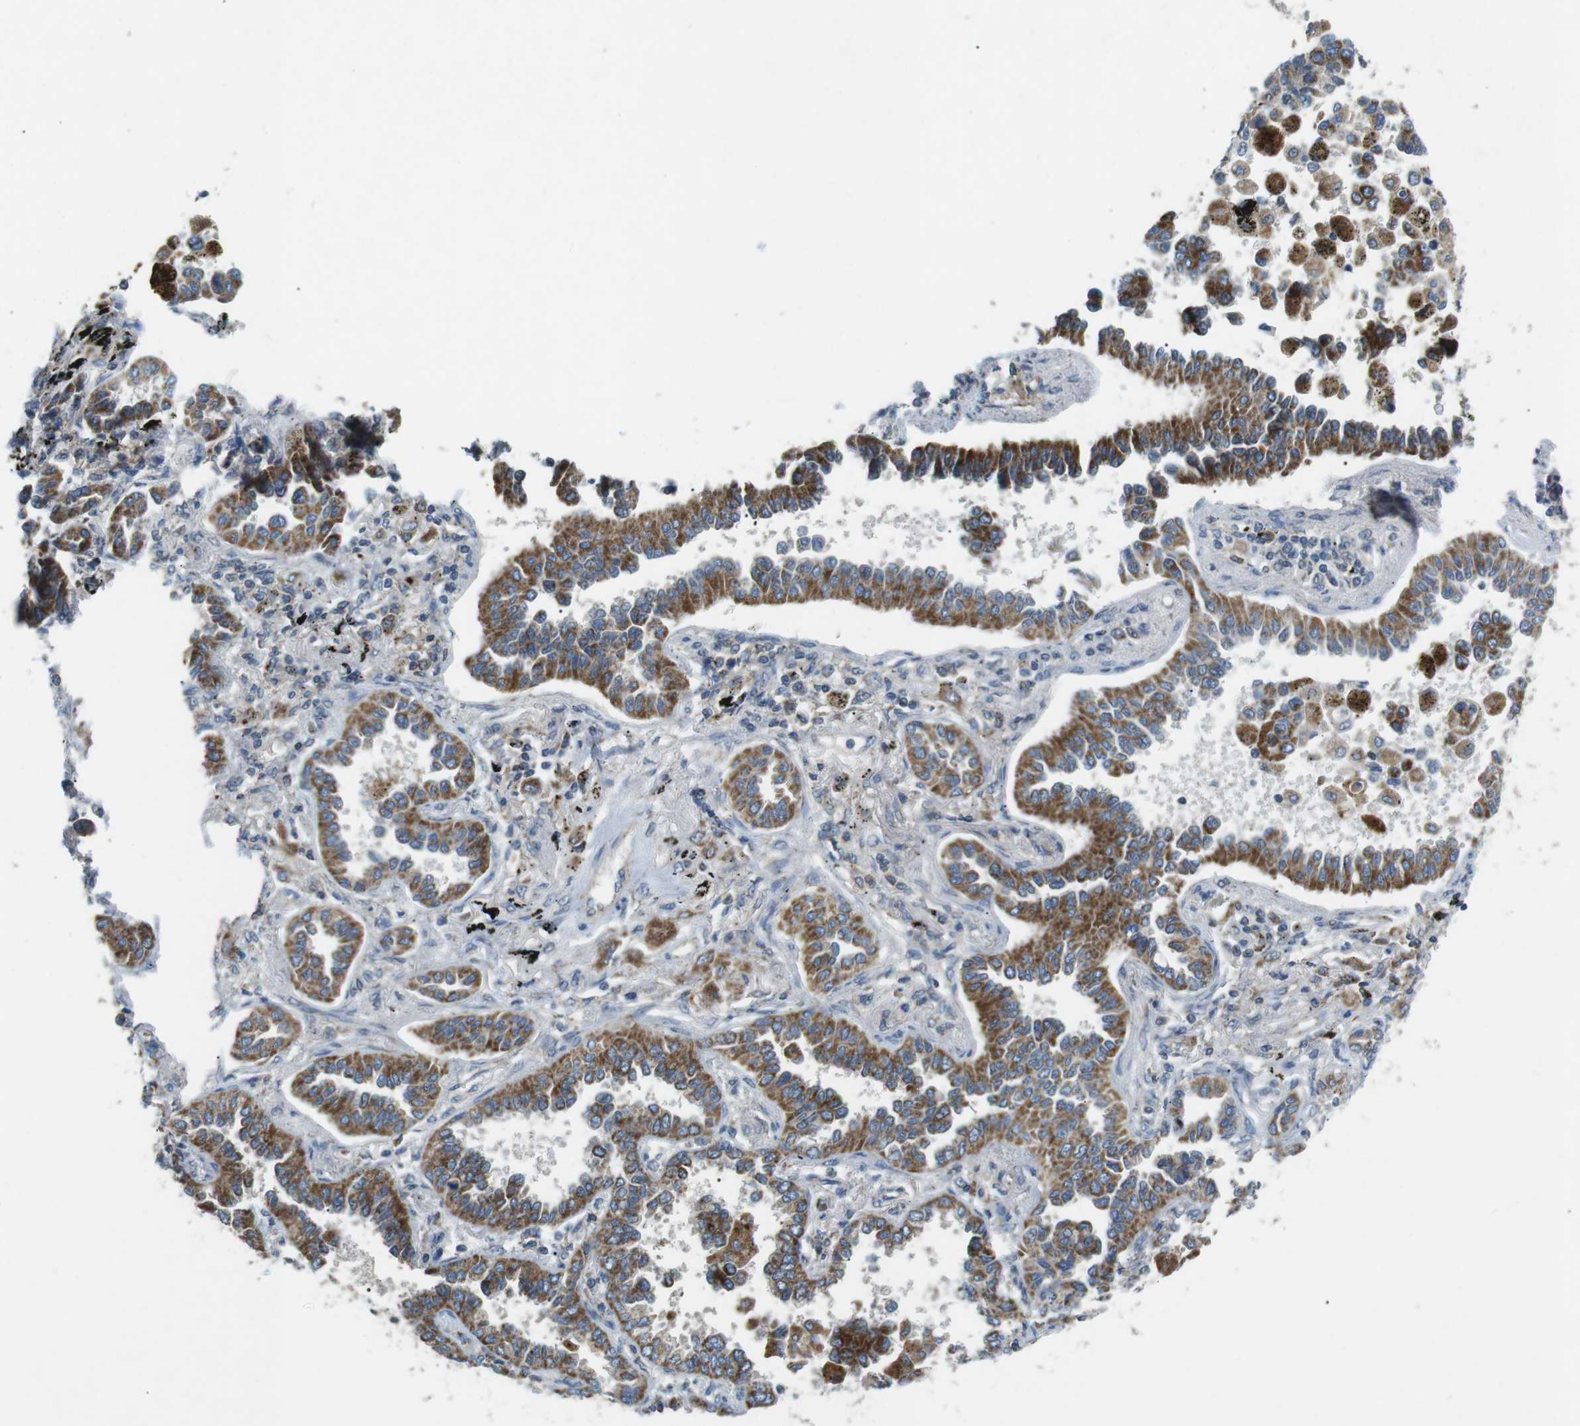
{"staining": {"intensity": "moderate", "quantity": ">75%", "location": "cytoplasmic/membranous"}, "tissue": "lung cancer", "cell_type": "Tumor cells", "image_type": "cancer", "snomed": [{"axis": "morphology", "description": "Normal tissue, NOS"}, {"axis": "morphology", "description": "Adenocarcinoma, NOS"}, {"axis": "topography", "description": "Lung"}], "caption": "Approximately >75% of tumor cells in human lung cancer (adenocarcinoma) display moderate cytoplasmic/membranous protein positivity as visualized by brown immunohistochemical staining.", "gene": "BACE1", "patient": {"sex": "male", "age": 59}}